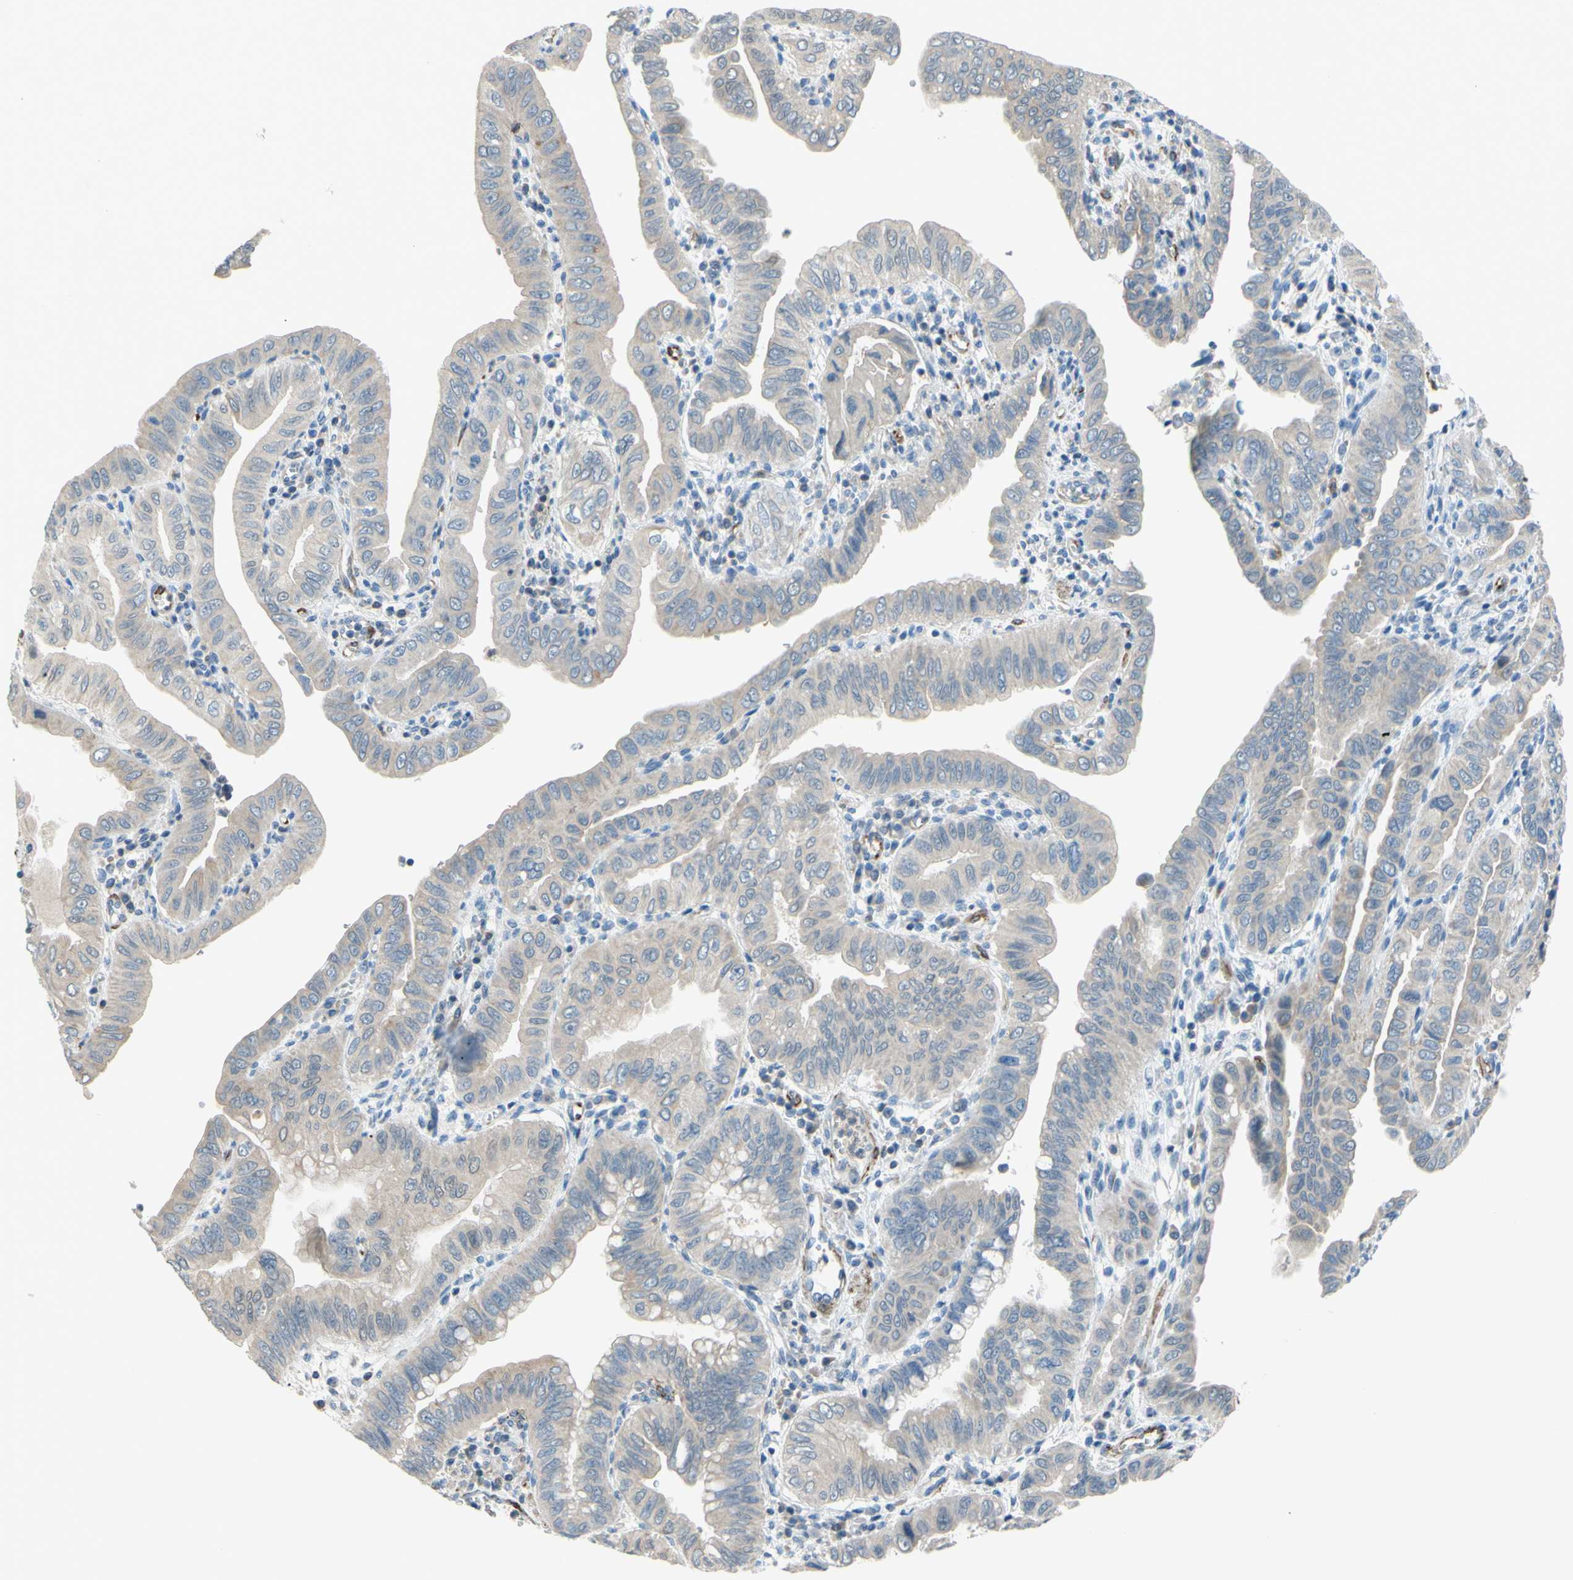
{"staining": {"intensity": "weak", "quantity": ">75%", "location": "cytoplasmic/membranous"}, "tissue": "pancreatic cancer", "cell_type": "Tumor cells", "image_type": "cancer", "snomed": [{"axis": "morphology", "description": "Normal tissue, NOS"}, {"axis": "topography", "description": "Lymph node"}], "caption": "A brown stain highlights weak cytoplasmic/membranous positivity of a protein in pancreatic cancer tumor cells.", "gene": "PRRG2", "patient": {"sex": "male", "age": 50}}